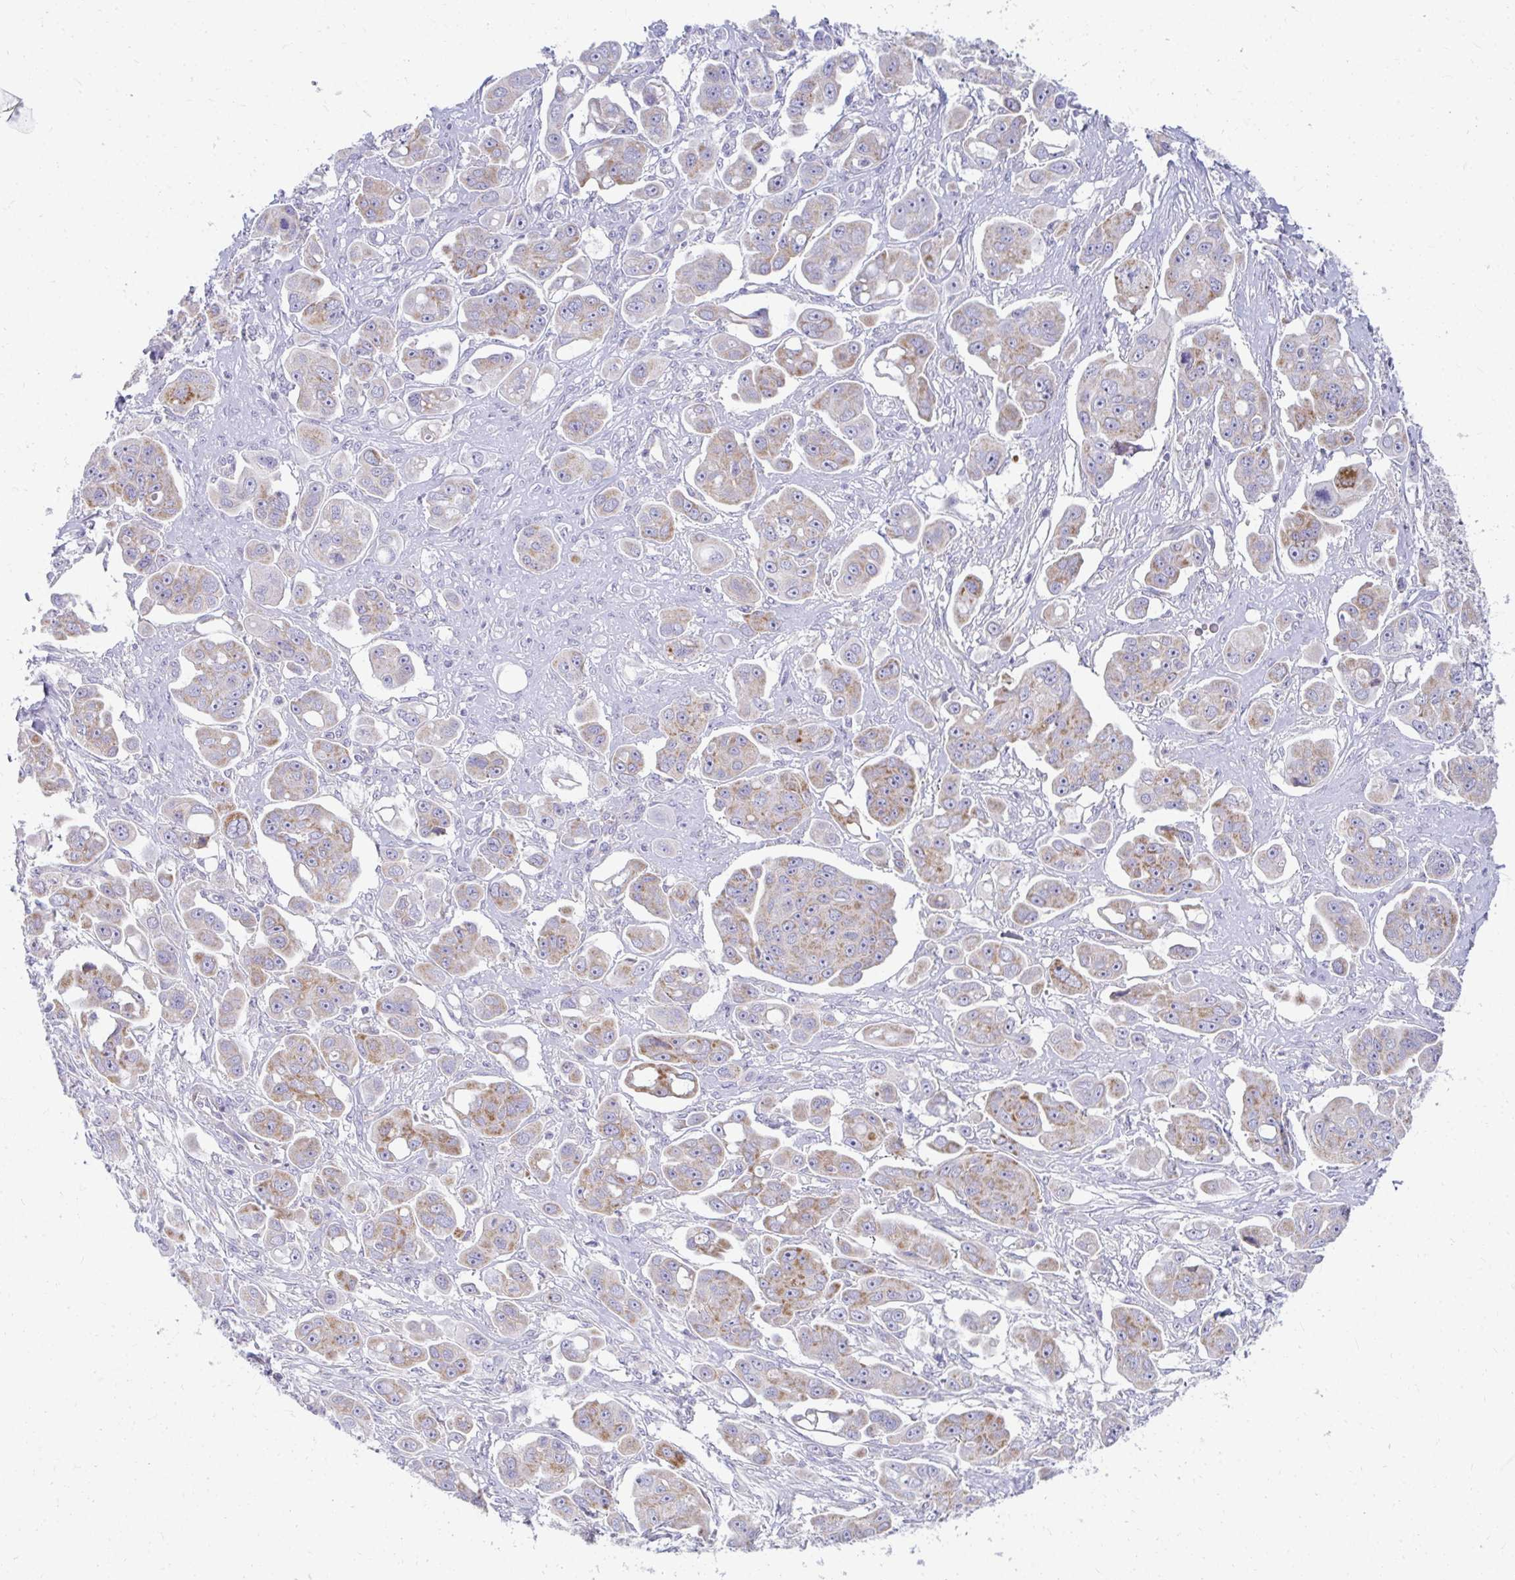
{"staining": {"intensity": "moderate", "quantity": "25%-75%", "location": "cytoplasmic/membranous"}, "tissue": "ovarian cancer", "cell_type": "Tumor cells", "image_type": "cancer", "snomed": [{"axis": "morphology", "description": "Carcinoma, endometroid"}, {"axis": "topography", "description": "Ovary"}], "caption": "There is medium levels of moderate cytoplasmic/membranous expression in tumor cells of ovarian cancer, as demonstrated by immunohistochemical staining (brown color).", "gene": "EXOC5", "patient": {"sex": "female", "age": 70}}